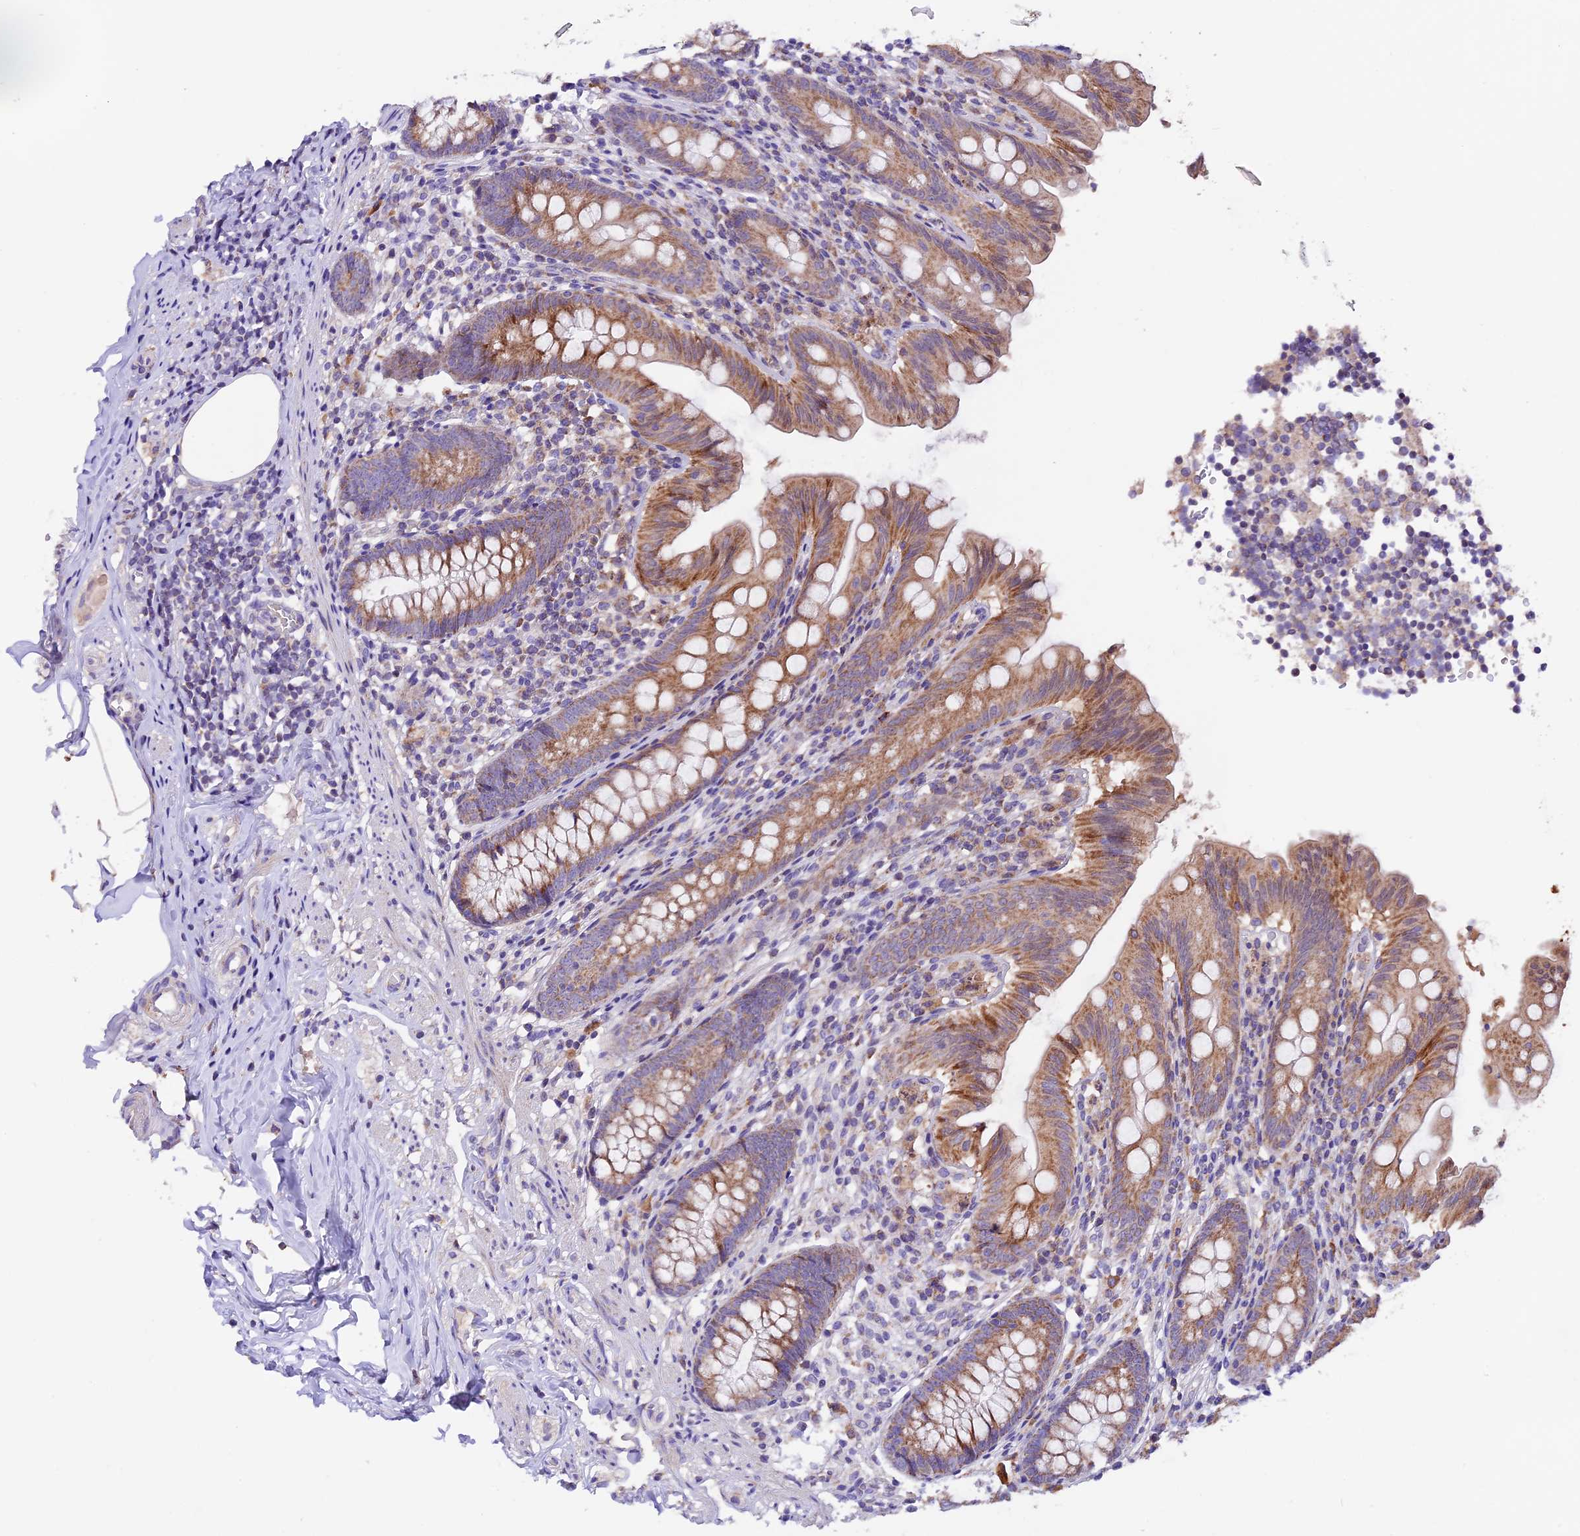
{"staining": {"intensity": "moderate", "quantity": ">75%", "location": "cytoplasmic/membranous"}, "tissue": "appendix", "cell_type": "Glandular cells", "image_type": "normal", "snomed": [{"axis": "morphology", "description": "Normal tissue, NOS"}, {"axis": "topography", "description": "Appendix"}], "caption": "Moderate cytoplasmic/membranous positivity is present in approximately >75% of glandular cells in normal appendix. The staining is performed using DAB (3,3'-diaminobenzidine) brown chromogen to label protein expression. The nuclei are counter-stained blue using hematoxylin.", "gene": "DDX28", "patient": {"sex": "male", "age": 55}}